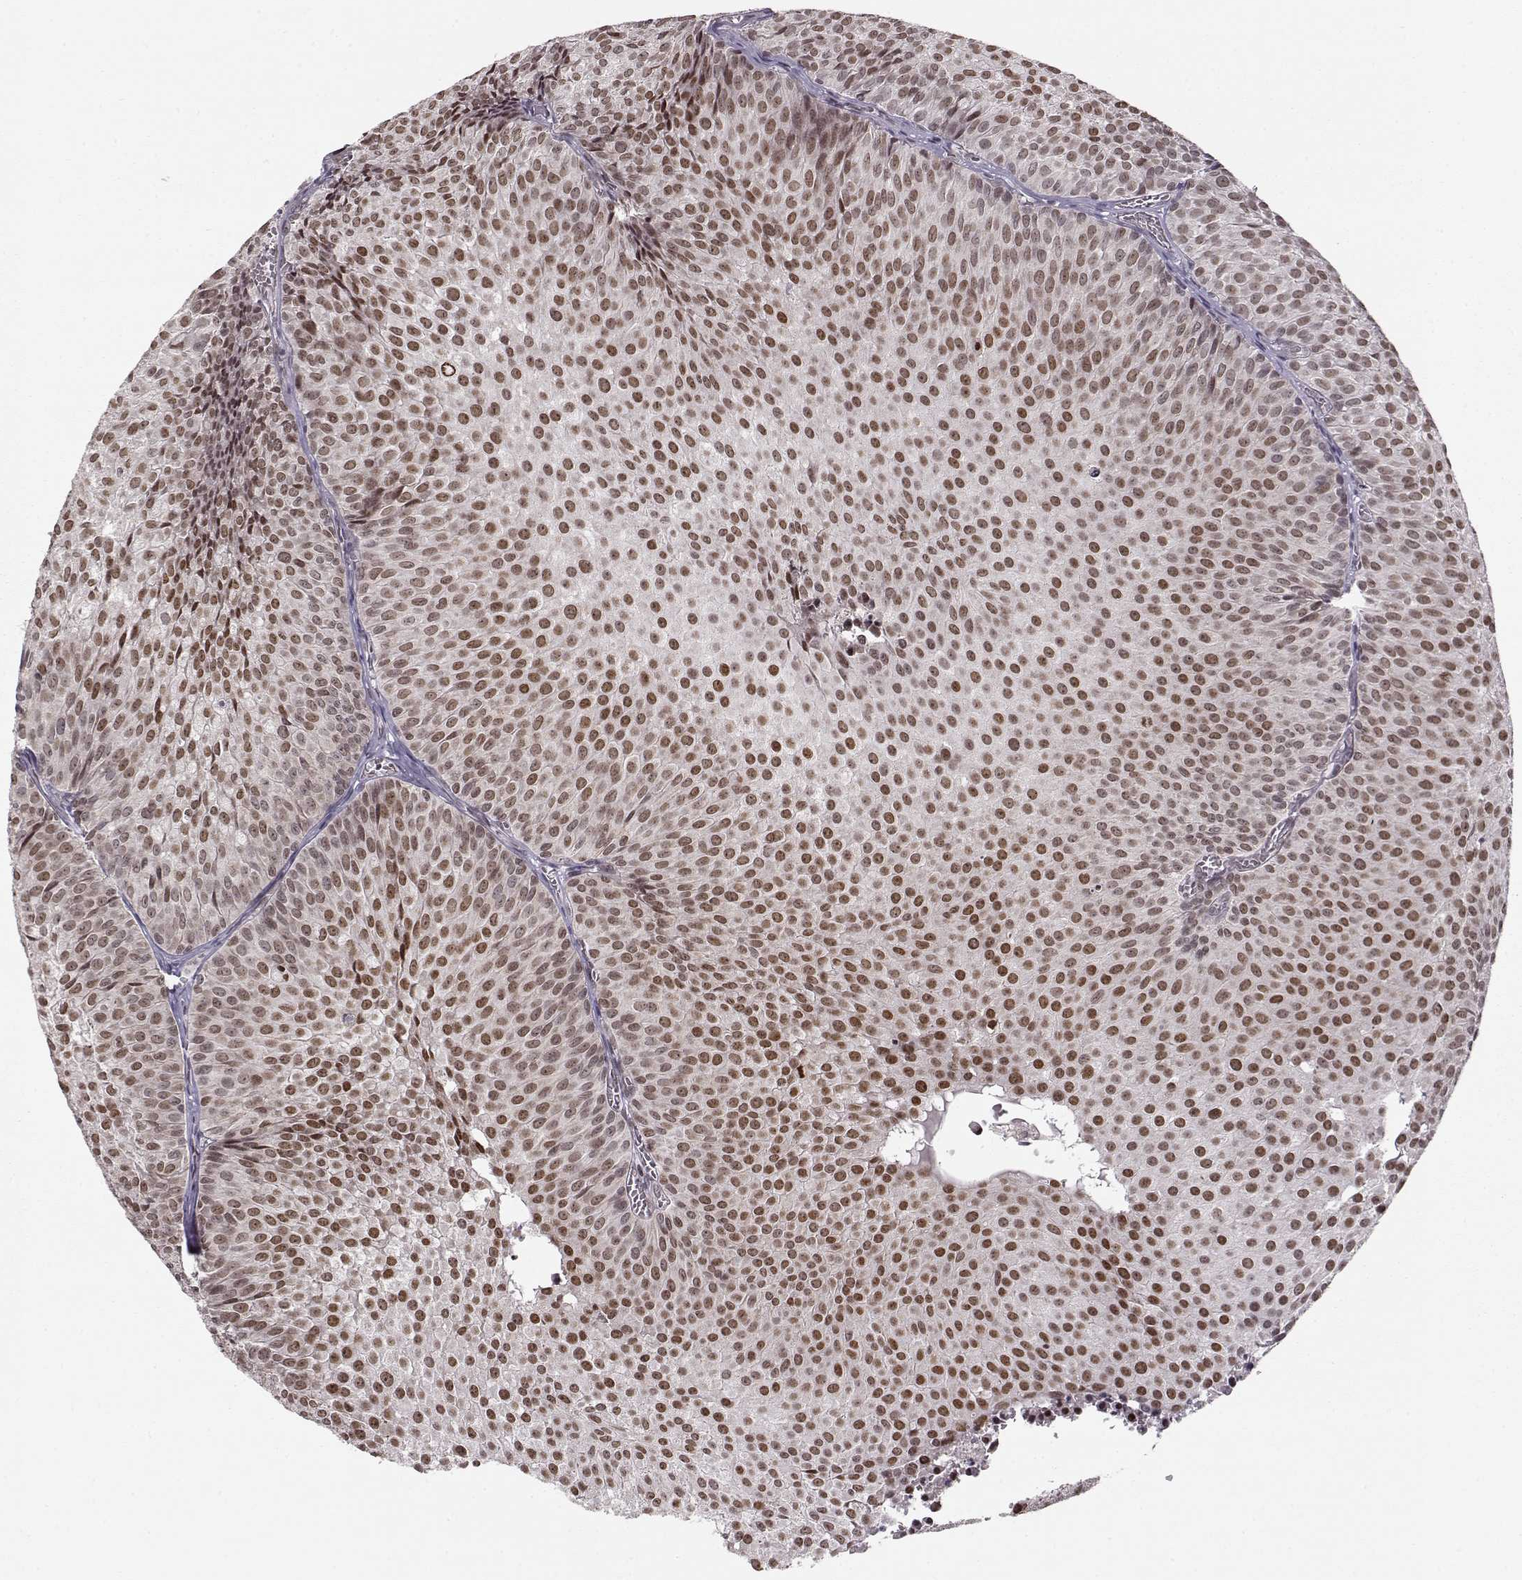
{"staining": {"intensity": "moderate", "quantity": ">75%", "location": "nuclear"}, "tissue": "urothelial cancer", "cell_type": "Tumor cells", "image_type": "cancer", "snomed": [{"axis": "morphology", "description": "Urothelial carcinoma, Low grade"}, {"axis": "topography", "description": "Urinary bladder"}], "caption": "IHC histopathology image of human urothelial cancer stained for a protein (brown), which demonstrates medium levels of moderate nuclear expression in about >75% of tumor cells.", "gene": "RAI1", "patient": {"sex": "male", "age": 63}}